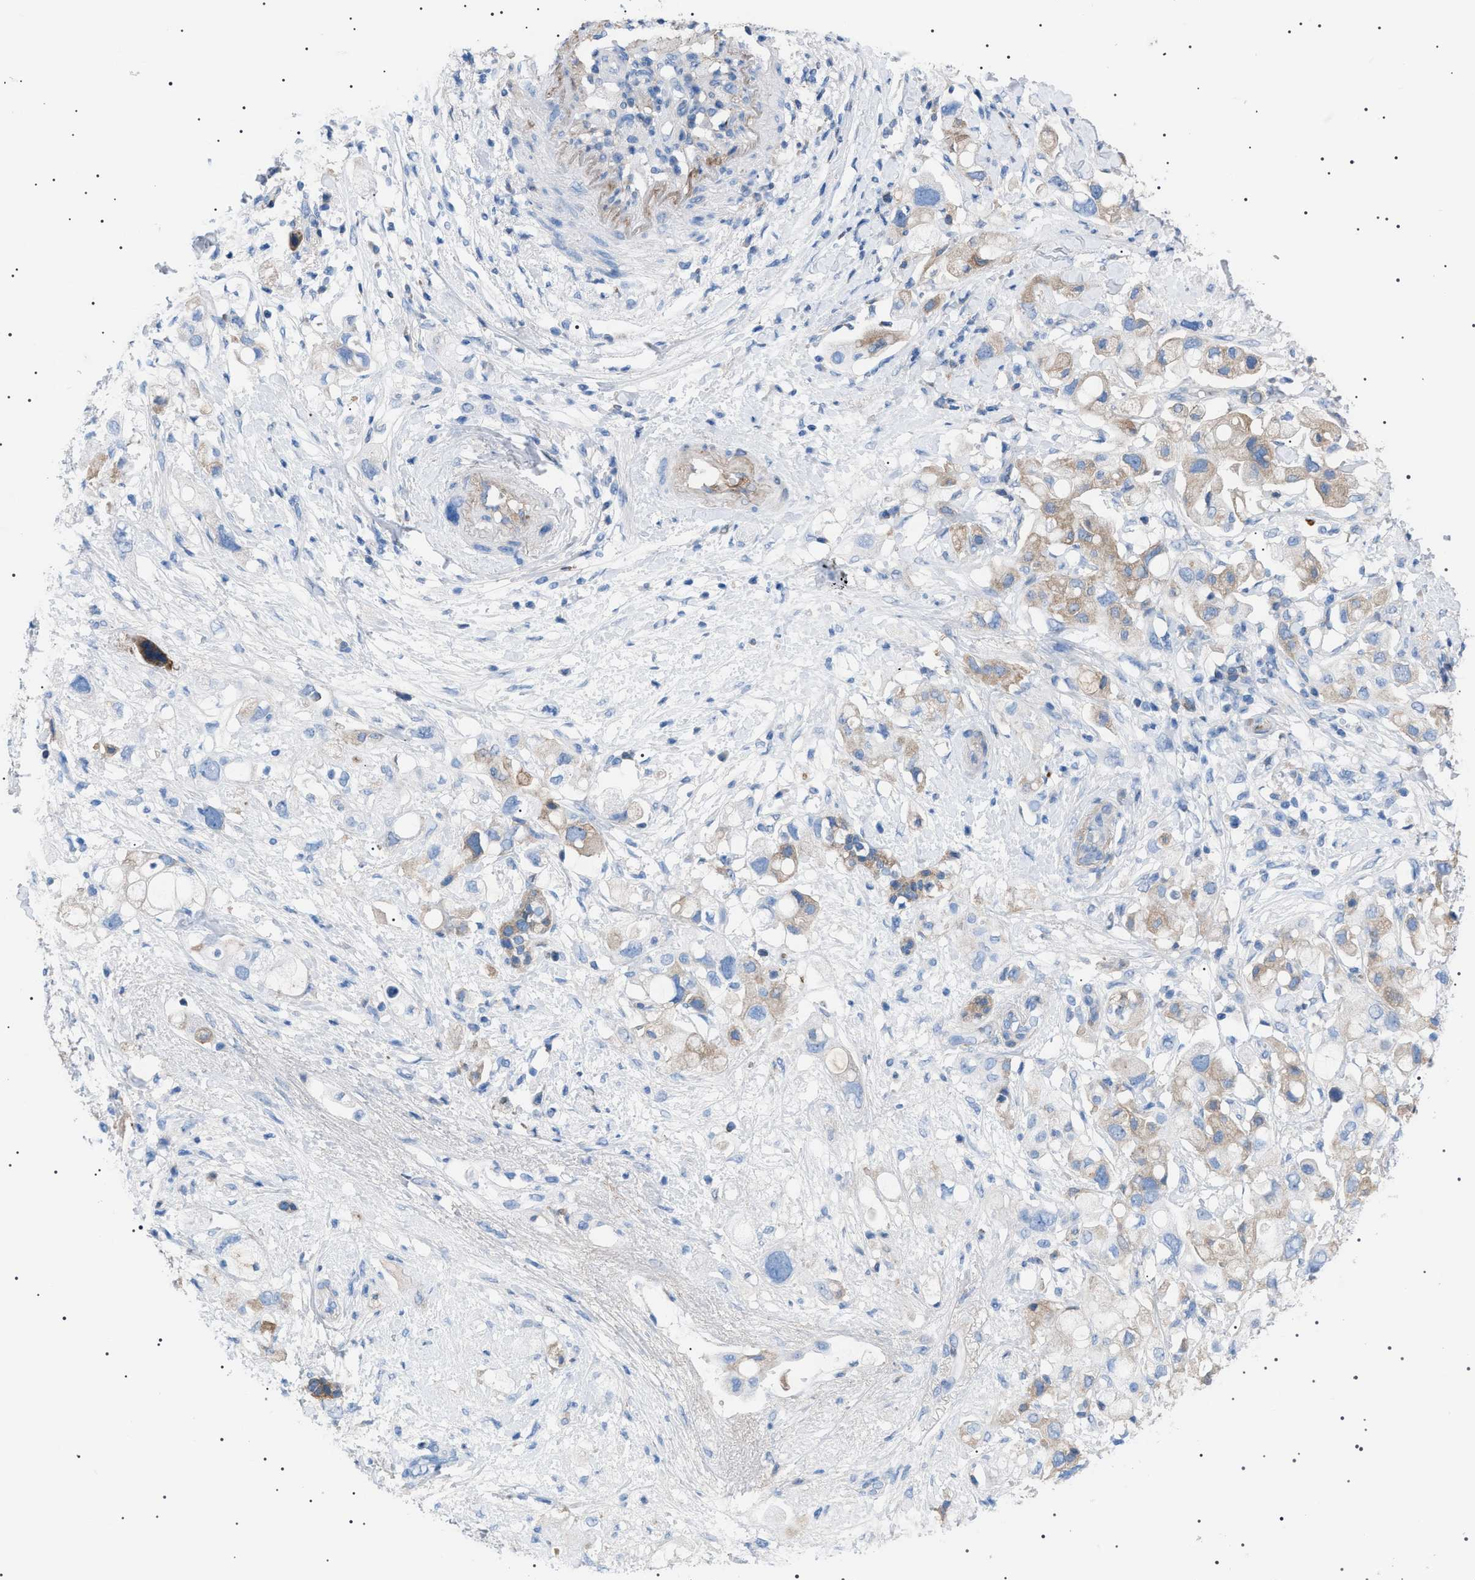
{"staining": {"intensity": "weak", "quantity": "25%-75%", "location": "cytoplasmic/membranous"}, "tissue": "pancreatic cancer", "cell_type": "Tumor cells", "image_type": "cancer", "snomed": [{"axis": "morphology", "description": "Adenocarcinoma, NOS"}, {"axis": "topography", "description": "Pancreas"}], "caption": "Approximately 25%-75% of tumor cells in adenocarcinoma (pancreatic) exhibit weak cytoplasmic/membranous protein staining as visualized by brown immunohistochemical staining.", "gene": "LPA", "patient": {"sex": "female", "age": 56}}